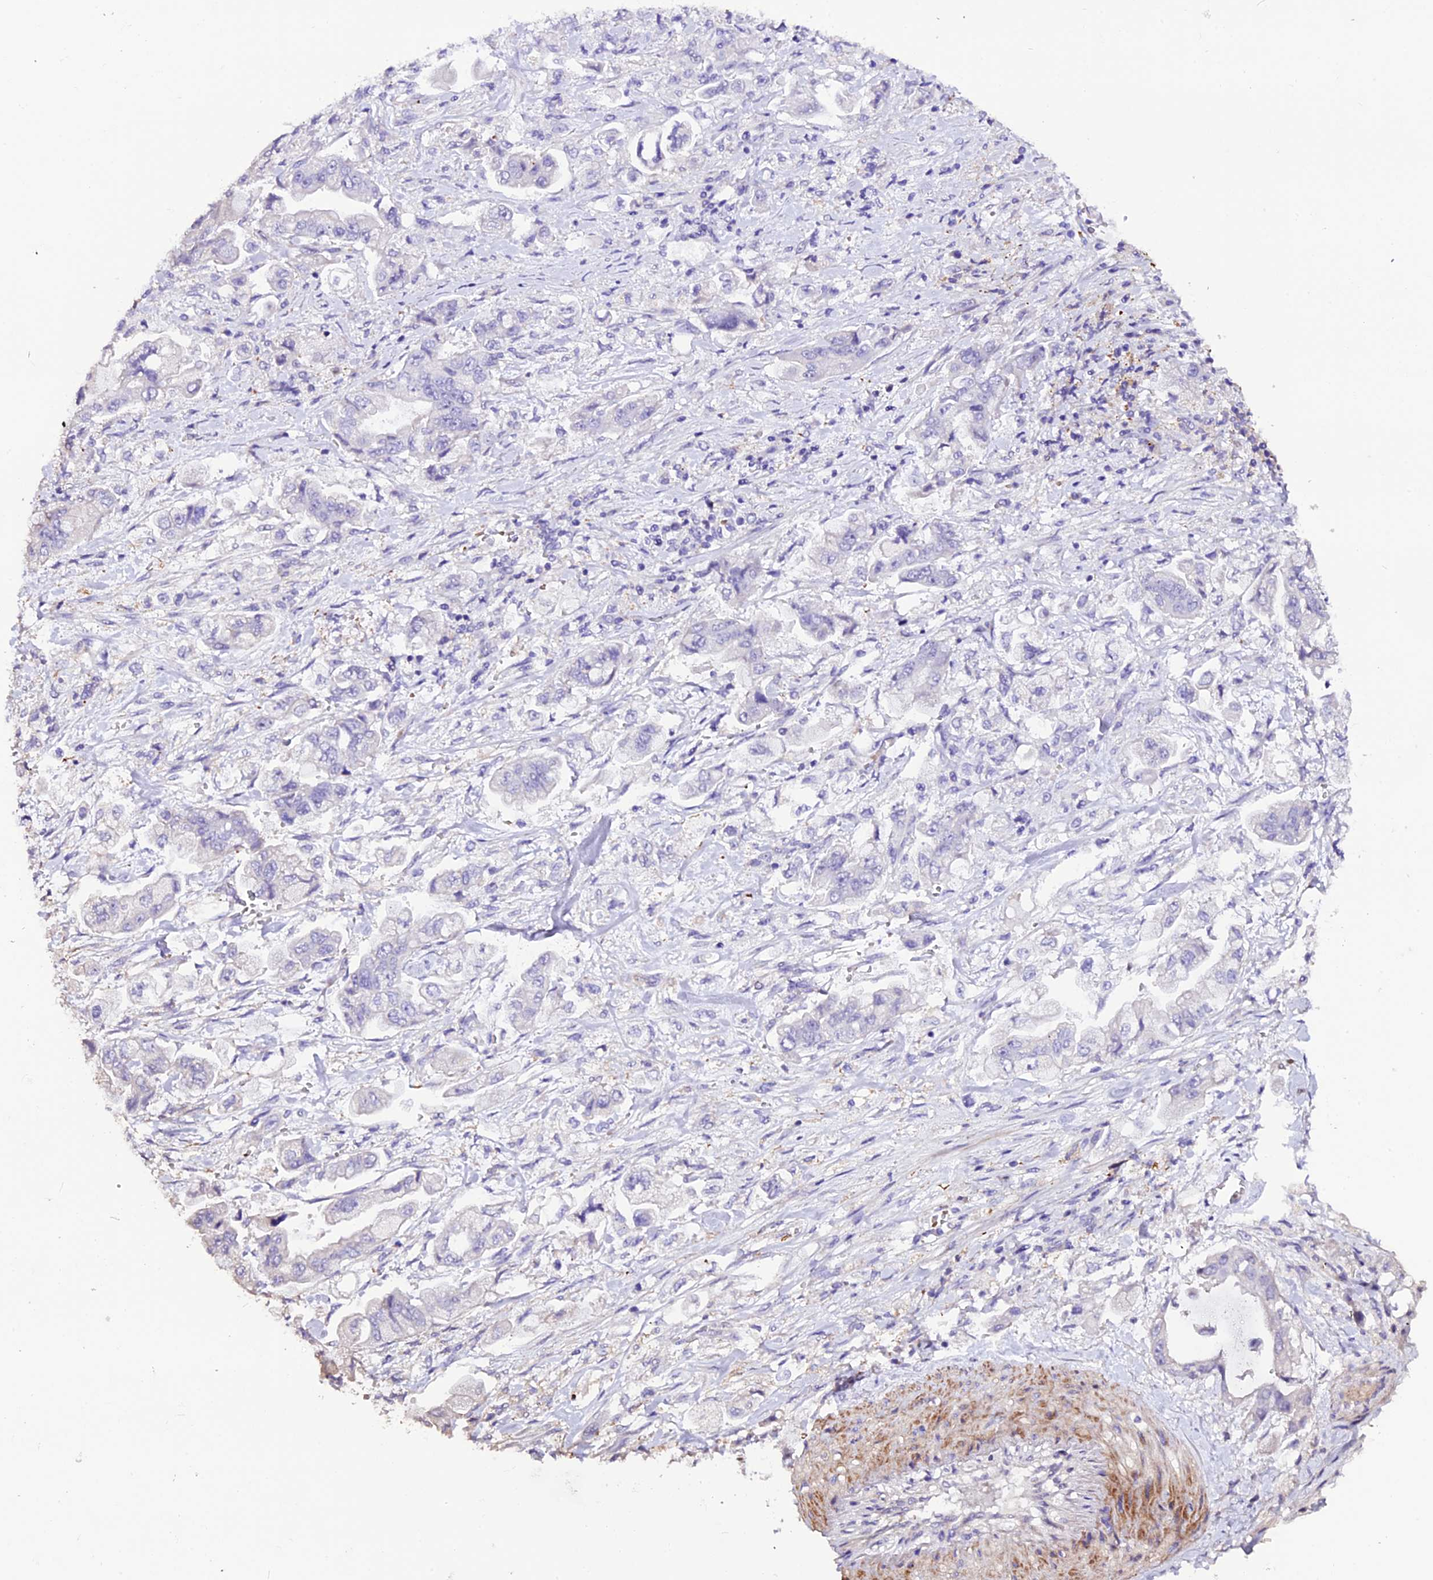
{"staining": {"intensity": "negative", "quantity": "none", "location": "none"}, "tissue": "stomach cancer", "cell_type": "Tumor cells", "image_type": "cancer", "snomed": [{"axis": "morphology", "description": "Adenocarcinoma, NOS"}, {"axis": "topography", "description": "Stomach"}], "caption": "Protein analysis of adenocarcinoma (stomach) reveals no significant positivity in tumor cells. The staining is performed using DAB brown chromogen with nuclei counter-stained in using hematoxylin.", "gene": "MEX3B", "patient": {"sex": "male", "age": 62}}